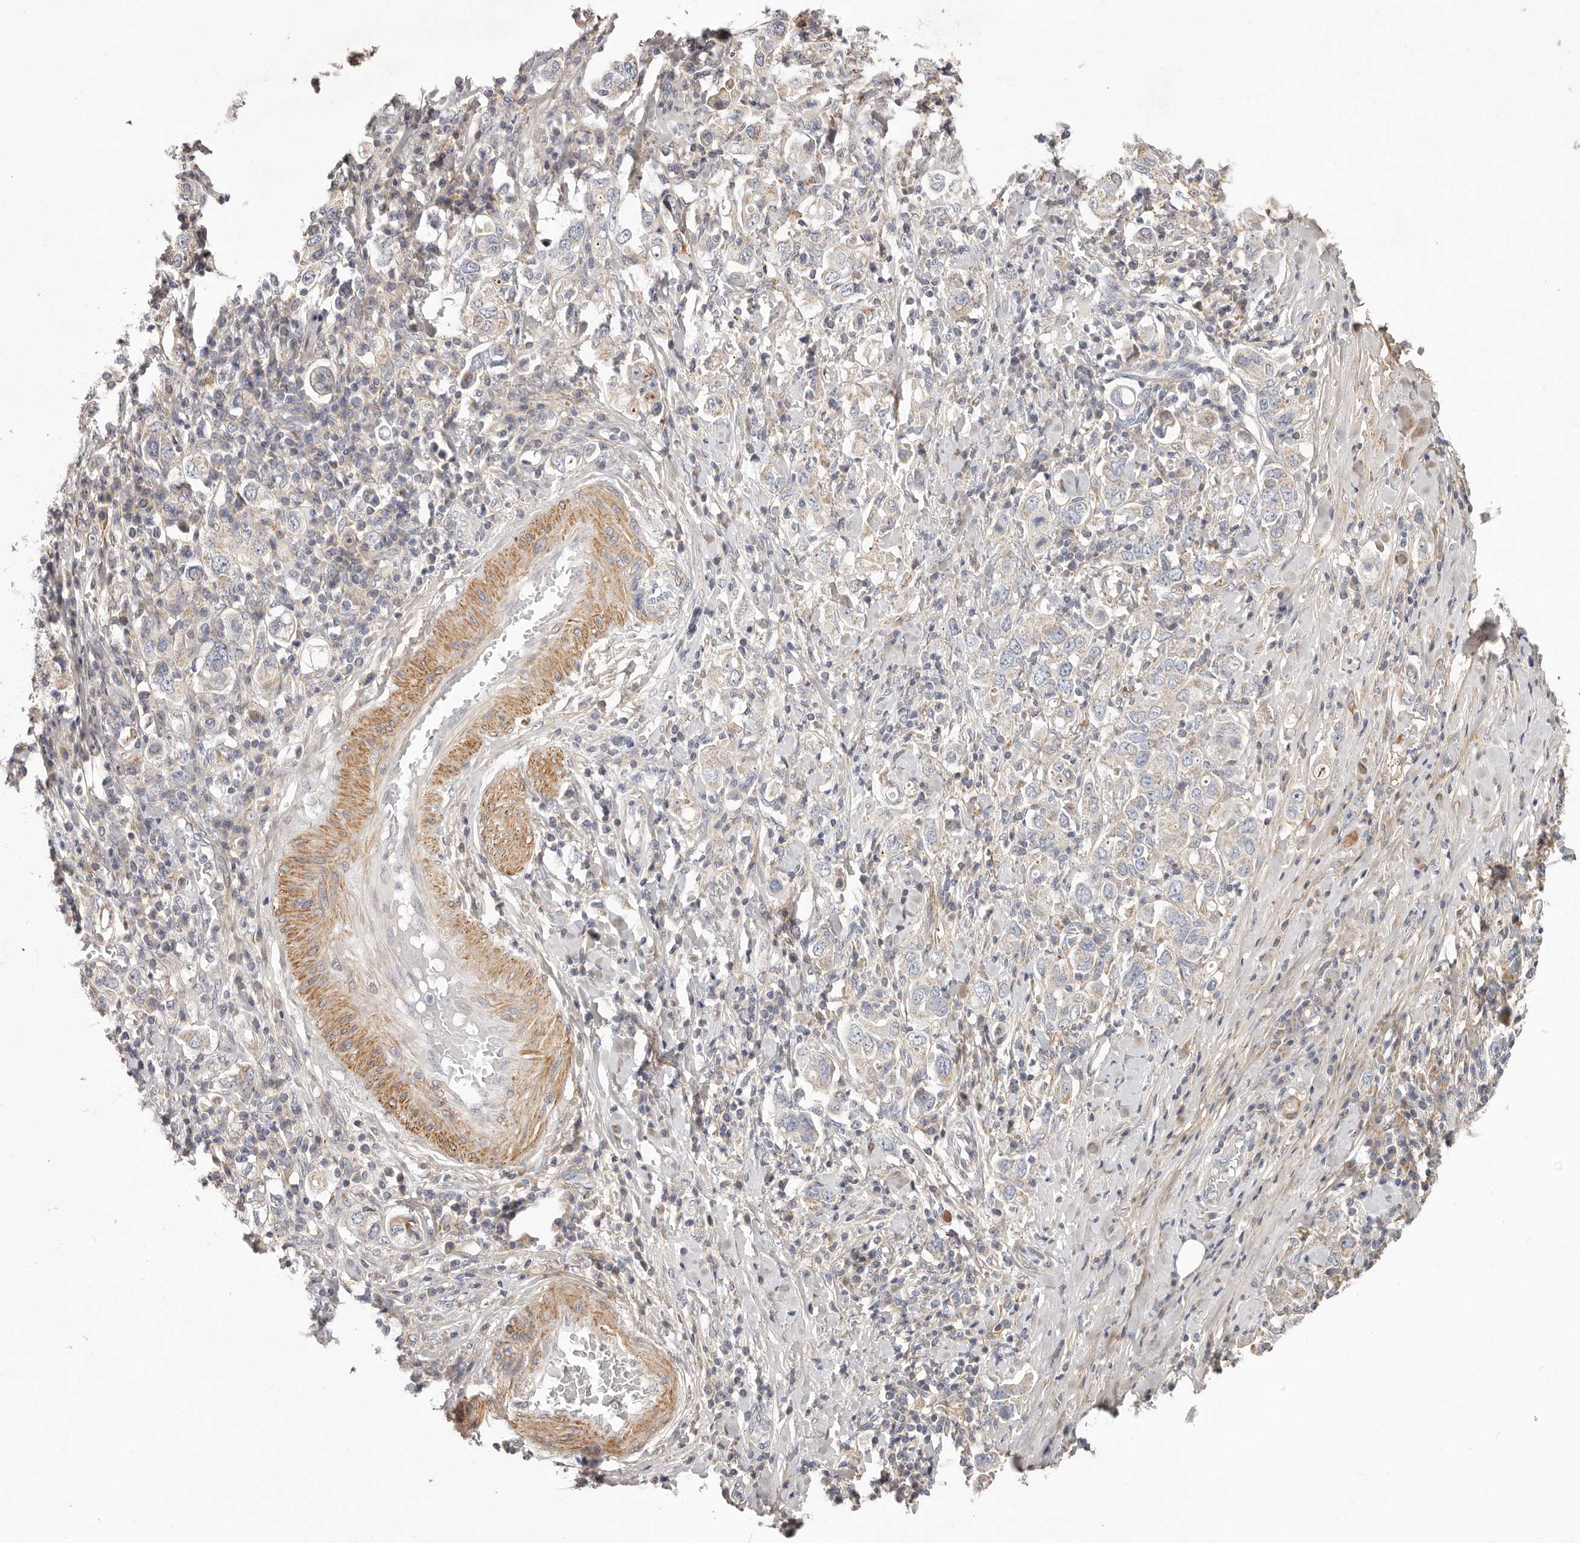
{"staining": {"intensity": "weak", "quantity": "<25%", "location": "cytoplasmic/membranous"}, "tissue": "stomach cancer", "cell_type": "Tumor cells", "image_type": "cancer", "snomed": [{"axis": "morphology", "description": "Adenocarcinoma, NOS"}, {"axis": "topography", "description": "Stomach, upper"}], "caption": "High magnification brightfield microscopy of adenocarcinoma (stomach) stained with DAB (3,3'-diaminobenzidine) (brown) and counterstained with hematoxylin (blue): tumor cells show no significant expression.", "gene": "MRPS10", "patient": {"sex": "male", "age": 62}}